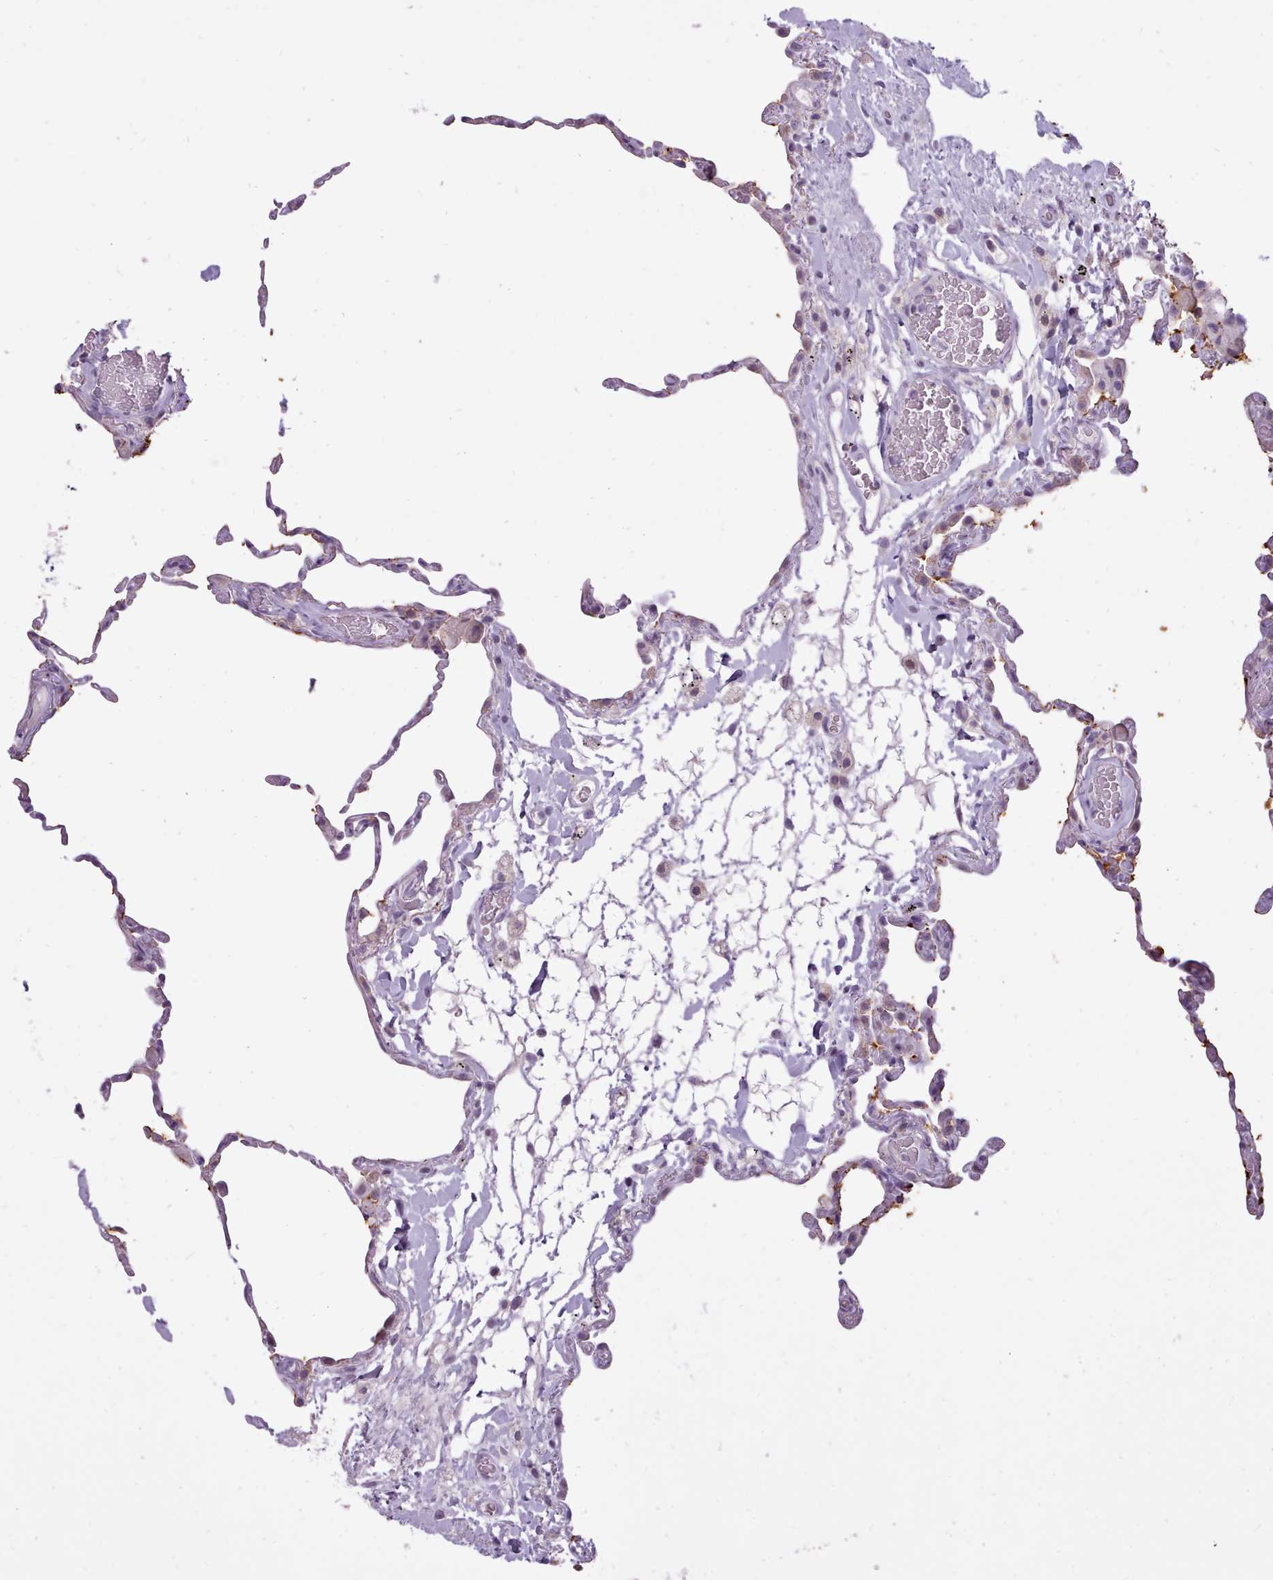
{"staining": {"intensity": "weak", "quantity": "25%-75%", "location": "cytoplasmic/membranous"}, "tissue": "lung", "cell_type": "Alveolar cells", "image_type": "normal", "snomed": [{"axis": "morphology", "description": "Normal tissue, NOS"}, {"axis": "topography", "description": "Lung"}], "caption": "High-magnification brightfield microscopy of normal lung stained with DAB (brown) and counterstained with hematoxylin (blue). alveolar cells exhibit weak cytoplasmic/membranous staining is present in approximately25%-75% of cells. (brown staining indicates protein expression, while blue staining denotes nuclei).", "gene": "BDKRB2", "patient": {"sex": "female", "age": 57}}